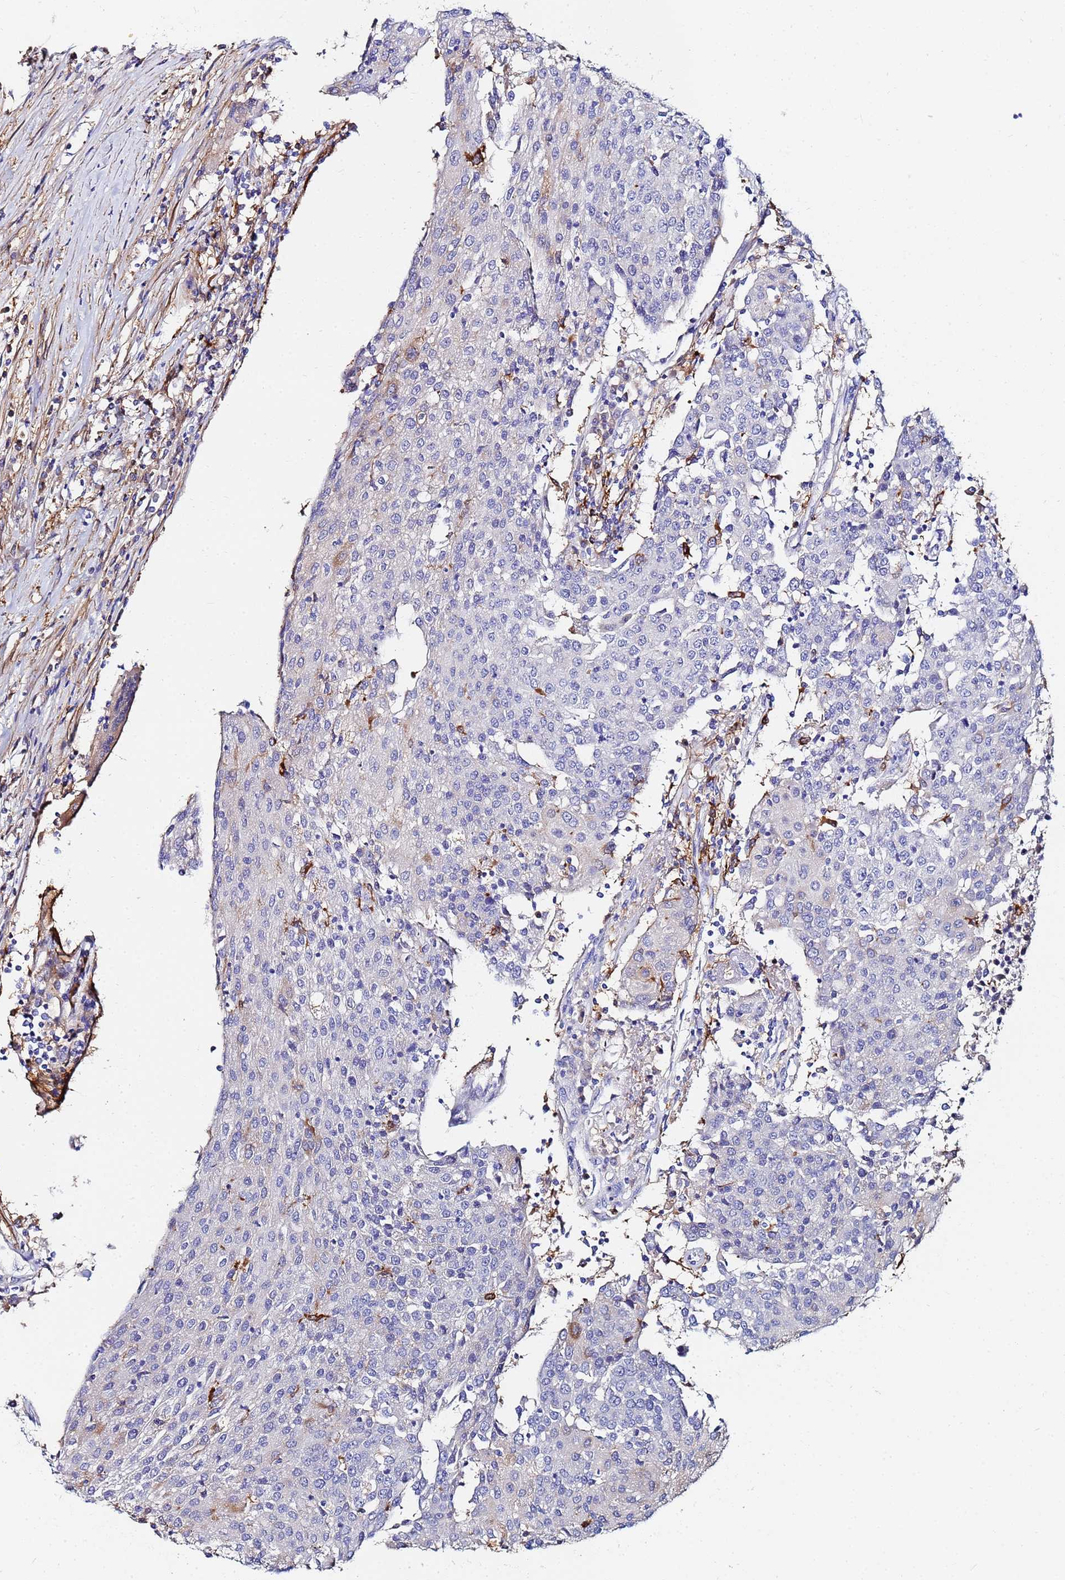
{"staining": {"intensity": "negative", "quantity": "none", "location": "none"}, "tissue": "urothelial cancer", "cell_type": "Tumor cells", "image_type": "cancer", "snomed": [{"axis": "morphology", "description": "Urothelial carcinoma, High grade"}, {"axis": "topography", "description": "Urinary bladder"}], "caption": "Human urothelial cancer stained for a protein using IHC reveals no staining in tumor cells.", "gene": "BASP1", "patient": {"sex": "female", "age": 85}}